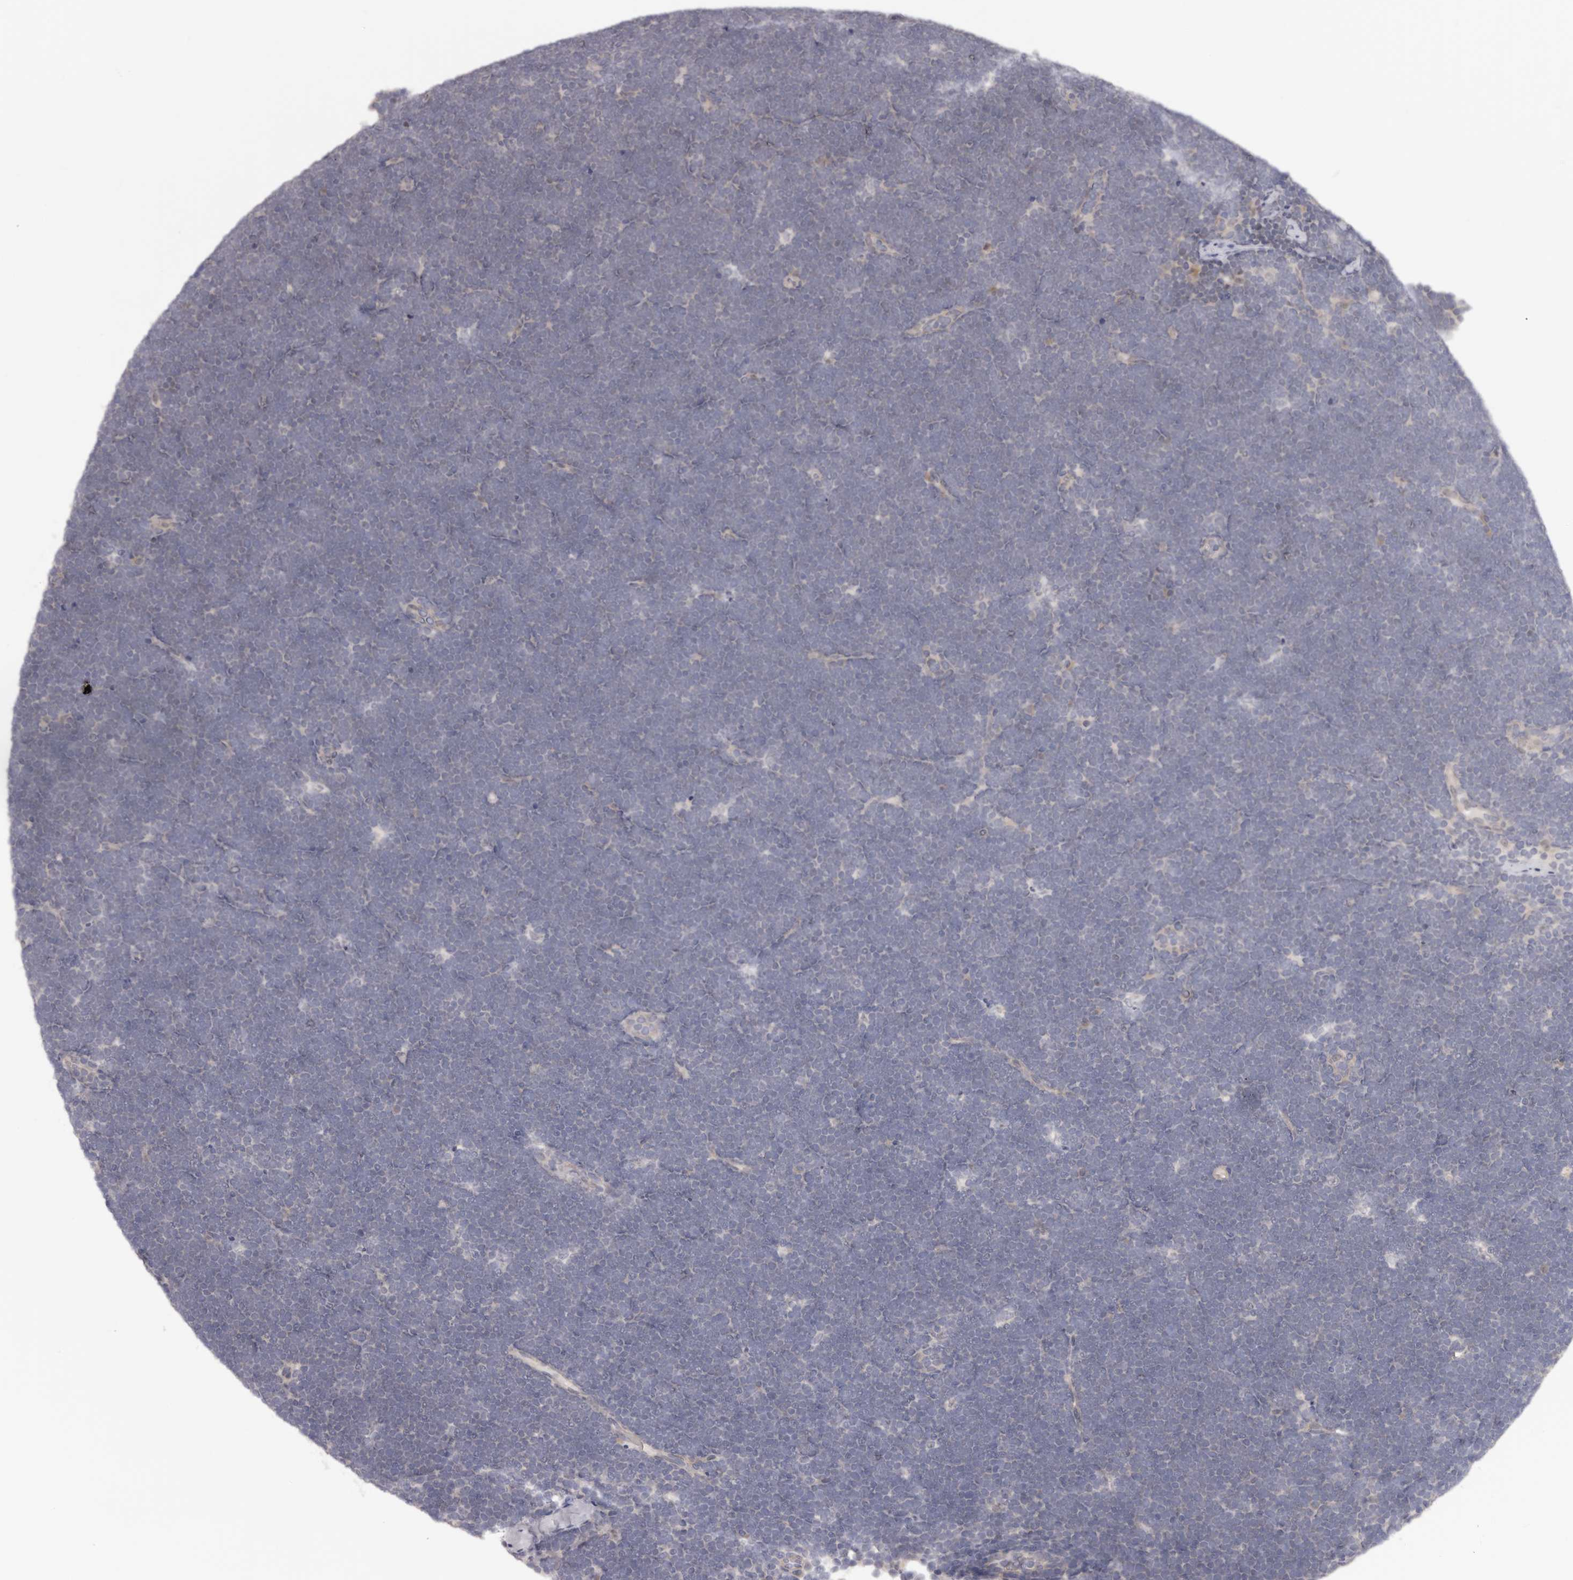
{"staining": {"intensity": "negative", "quantity": "none", "location": "none"}, "tissue": "lymphoma", "cell_type": "Tumor cells", "image_type": "cancer", "snomed": [{"axis": "morphology", "description": "Malignant lymphoma, non-Hodgkin's type, High grade"}, {"axis": "topography", "description": "Lymph node"}], "caption": "A high-resolution image shows IHC staining of malignant lymphoma, non-Hodgkin's type (high-grade), which displays no significant positivity in tumor cells.", "gene": "NOL12", "patient": {"sex": "male", "age": 13}}